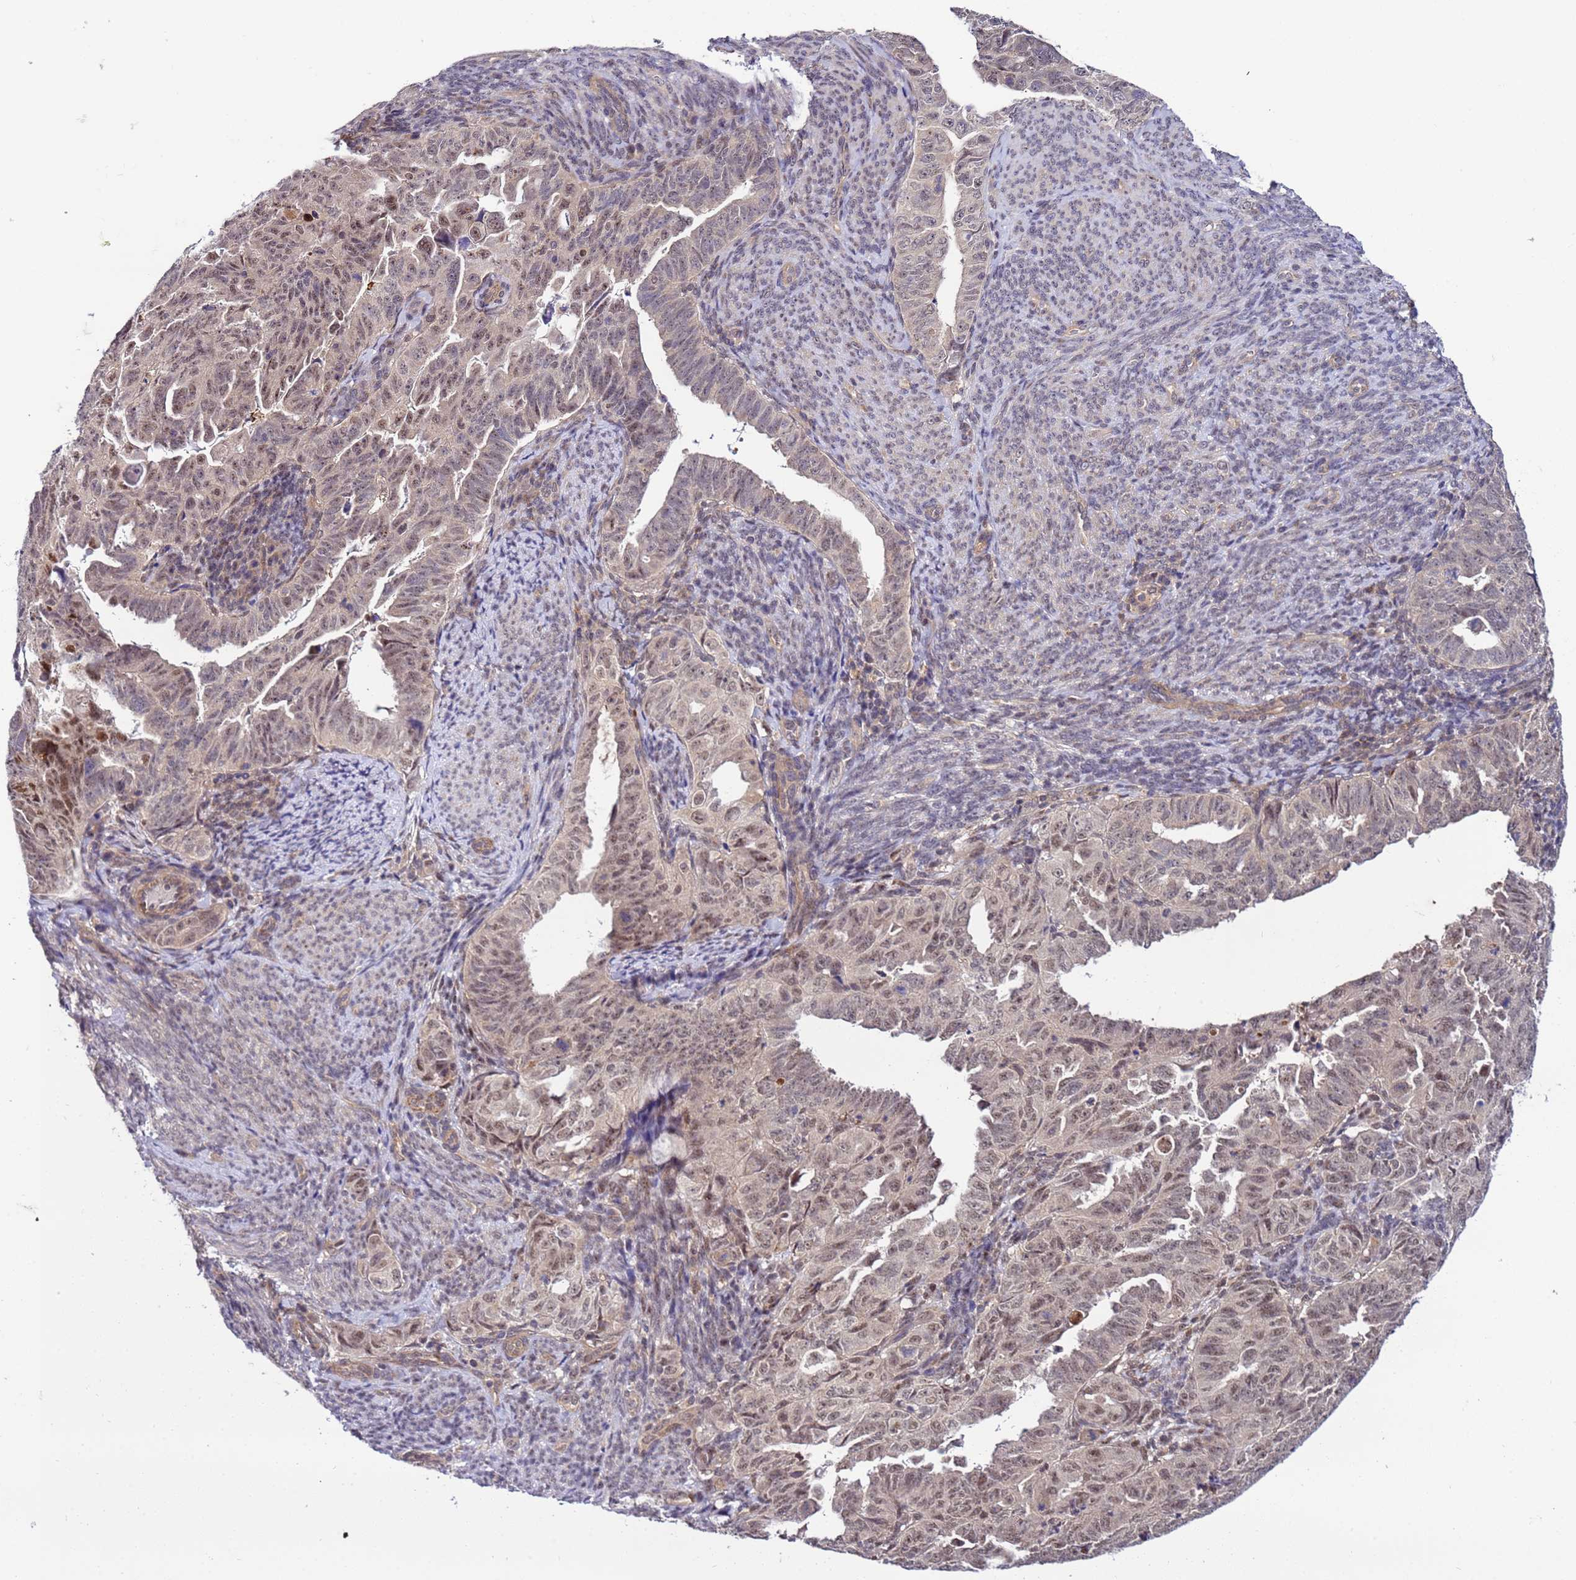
{"staining": {"intensity": "weak", "quantity": ">75%", "location": "nuclear"}, "tissue": "endometrial cancer", "cell_type": "Tumor cells", "image_type": "cancer", "snomed": [{"axis": "morphology", "description": "Adenocarcinoma, NOS"}, {"axis": "topography", "description": "Endometrium"}], "caption": "High-magnification brightfield microscopy of endometrial cancer (adenocarcinoma) stained with DAB (brown) and counterstained with hematoxylin (blue). tumor cells exhibit weak nuclear staining is identified in approximately>75% of cells.", "gene": "GEN1", "patient": {"sex": "female", "age": 65}}